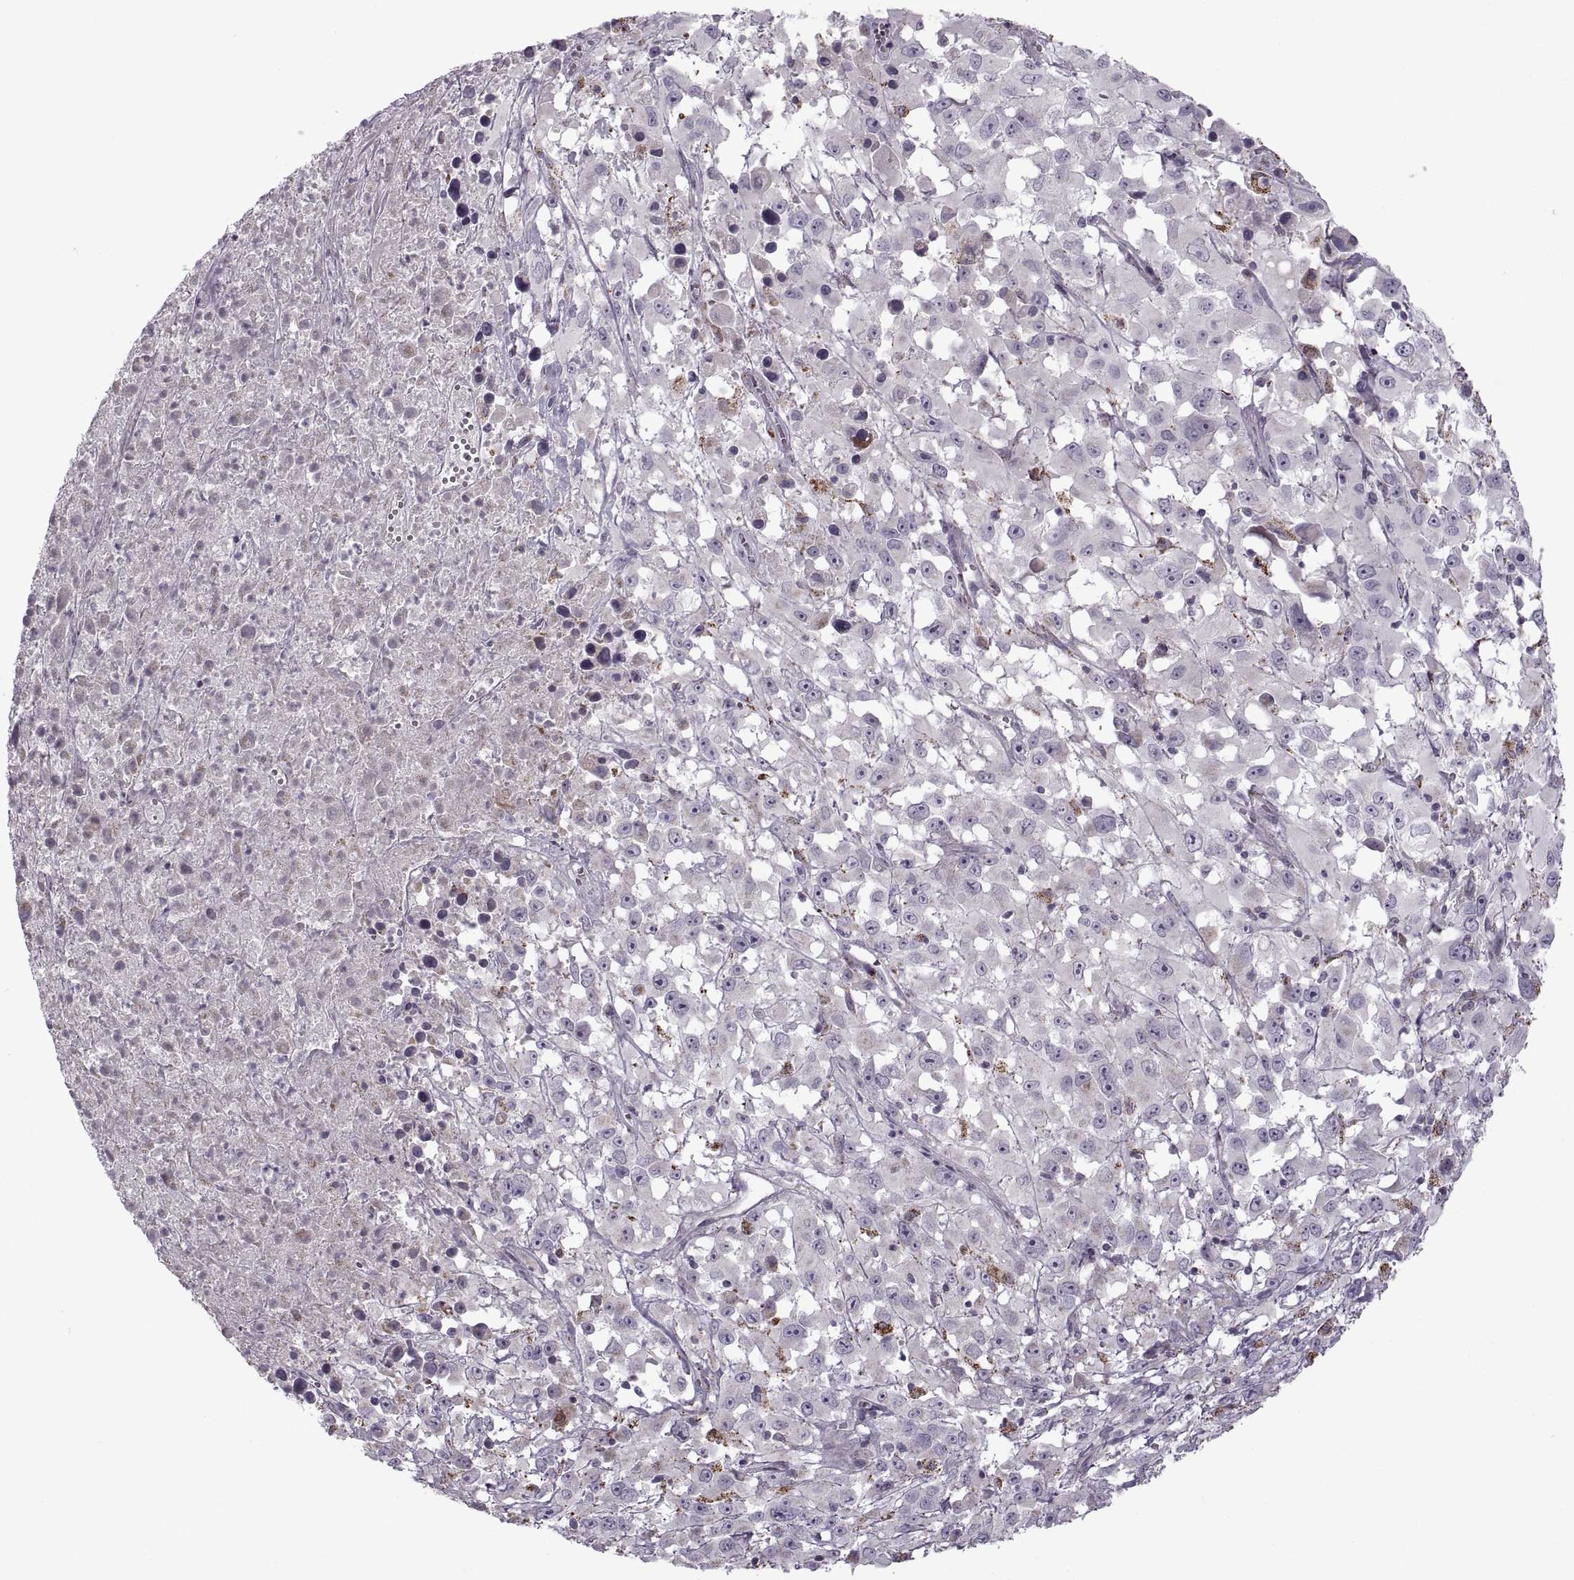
{"staining": {"intensity": "negative", "quantity": "none", "location": "none"}, "tissue": "melanoma", "cell_type": "Tumor cells", "image_type": "cancer", "snomed": [{"axis": "morphology", "description": "Malignant melanoma, Metastatic site"}, {"axis": "topography", "description": "Soft tissue"}], "caption": "This image is of malignant melanoma (metastatic site) stained with immunohistochemistry (IHC) to label a protein in brown with the nuclei are counter-stained blue. There is no staining in tumor cells.", "gene": "PIERCE1", "patient": {"sex": "male", "age": 50}}